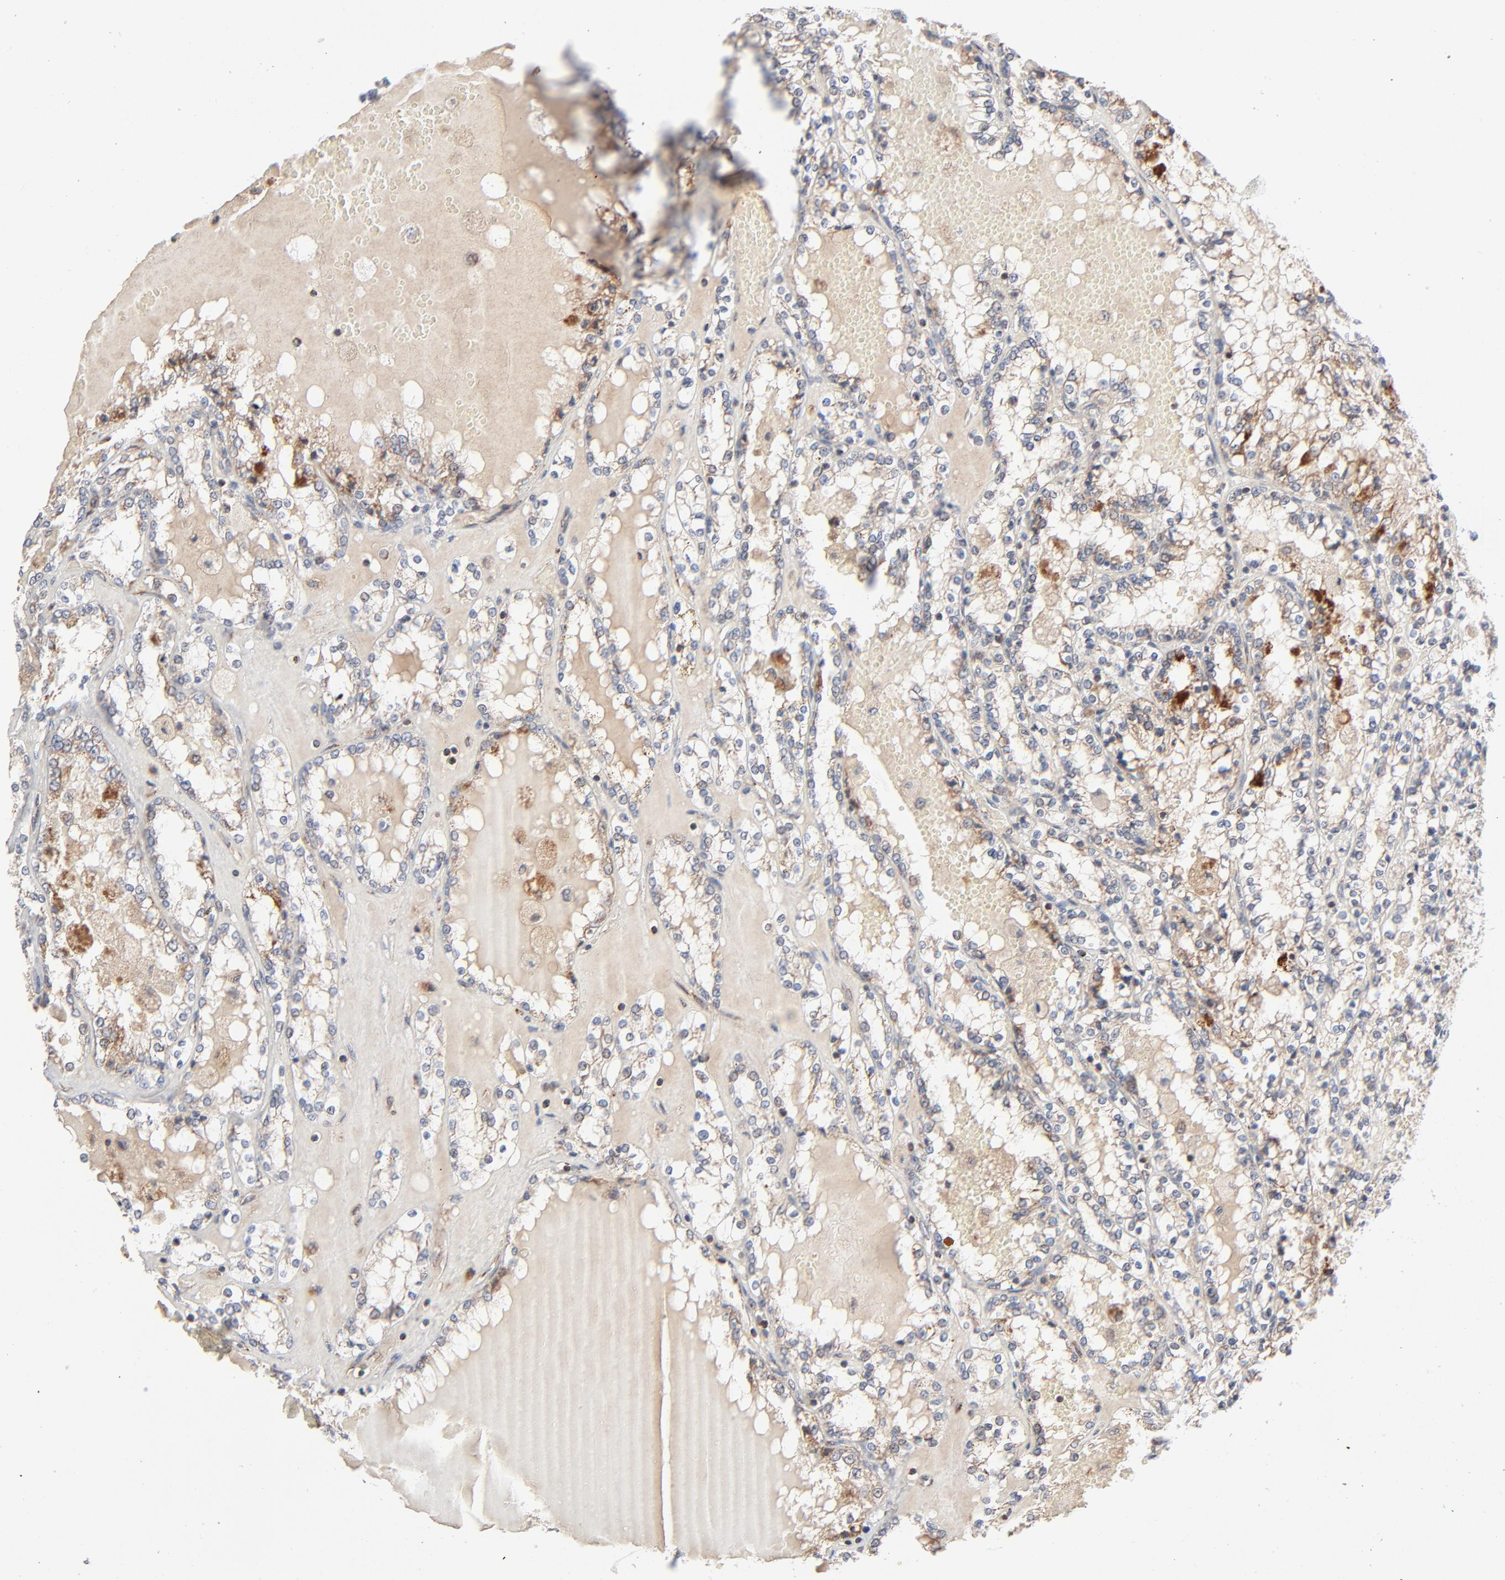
{"staining": {"intensity": "moderate", "quantity": "25%-75%", "location": "cytoplasmic/membranous"}, "tissue": "renal cancer", "cell_type": "Tumor cells", "image_type": "cancer", "snomed": [{"axis": "morphology", "description": "Adenocarcinoma, NOS"}, {"axis": "topography", "description": "Kidney"}], "caption": "Protein staining of renal adenocarcinoma tissue shows moderate cytoplasmic/membranous positivity in approximately 25%-75% of tumor cells.", "gene": "ABLIM3", "patient": {"sex": "female", "age": 56}}